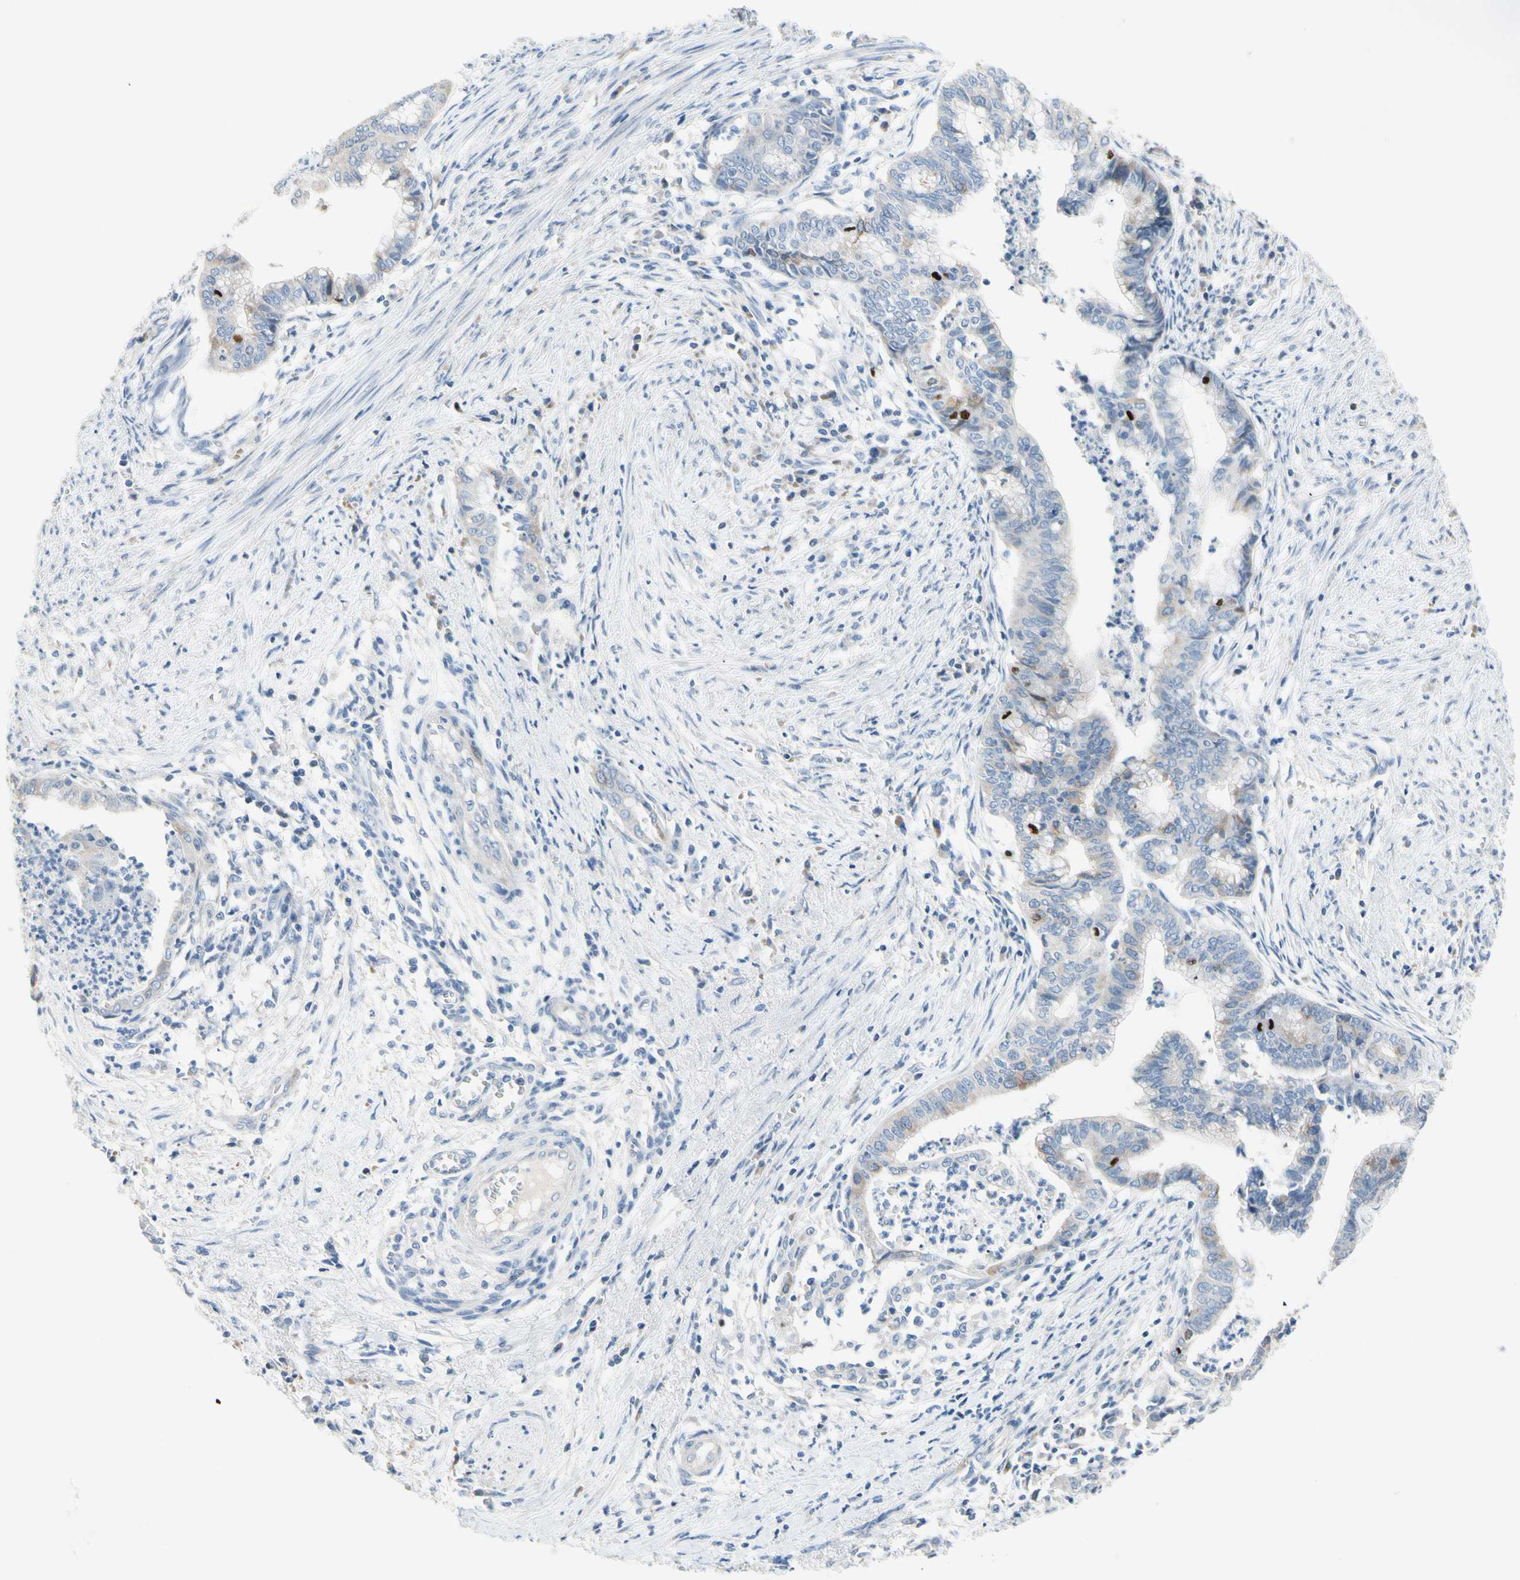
{"staining": {"intensity": "weak", "quantity": "<25%", "location": "cytoplasmic/membranous"}, "tissue": "endometrial cancer", "cell_type": "Tumor cells", "image_type": "cancer", "snomed": [{"axis": "morphology", "description": "Necrosis, NOS"}, {"axis": "morphology", "description": "Adenocarcinoma, NOS"}, {"axis": "topography", "description": "Endometrium"}], "caption": "A high-resolution photomicrograph shows immunohistochemistry (IHC) staining of adenocarcinoma (endometrial), which demonstrates no significant positivity in tumor cells. The staining is performed using DAB (3,3'-diaminobenzidine) brown chromogen with nuclei counter-stained in using hematoxylin.", "gene": "CKAP2", "patient": {"sex": "female", "age": 79}}